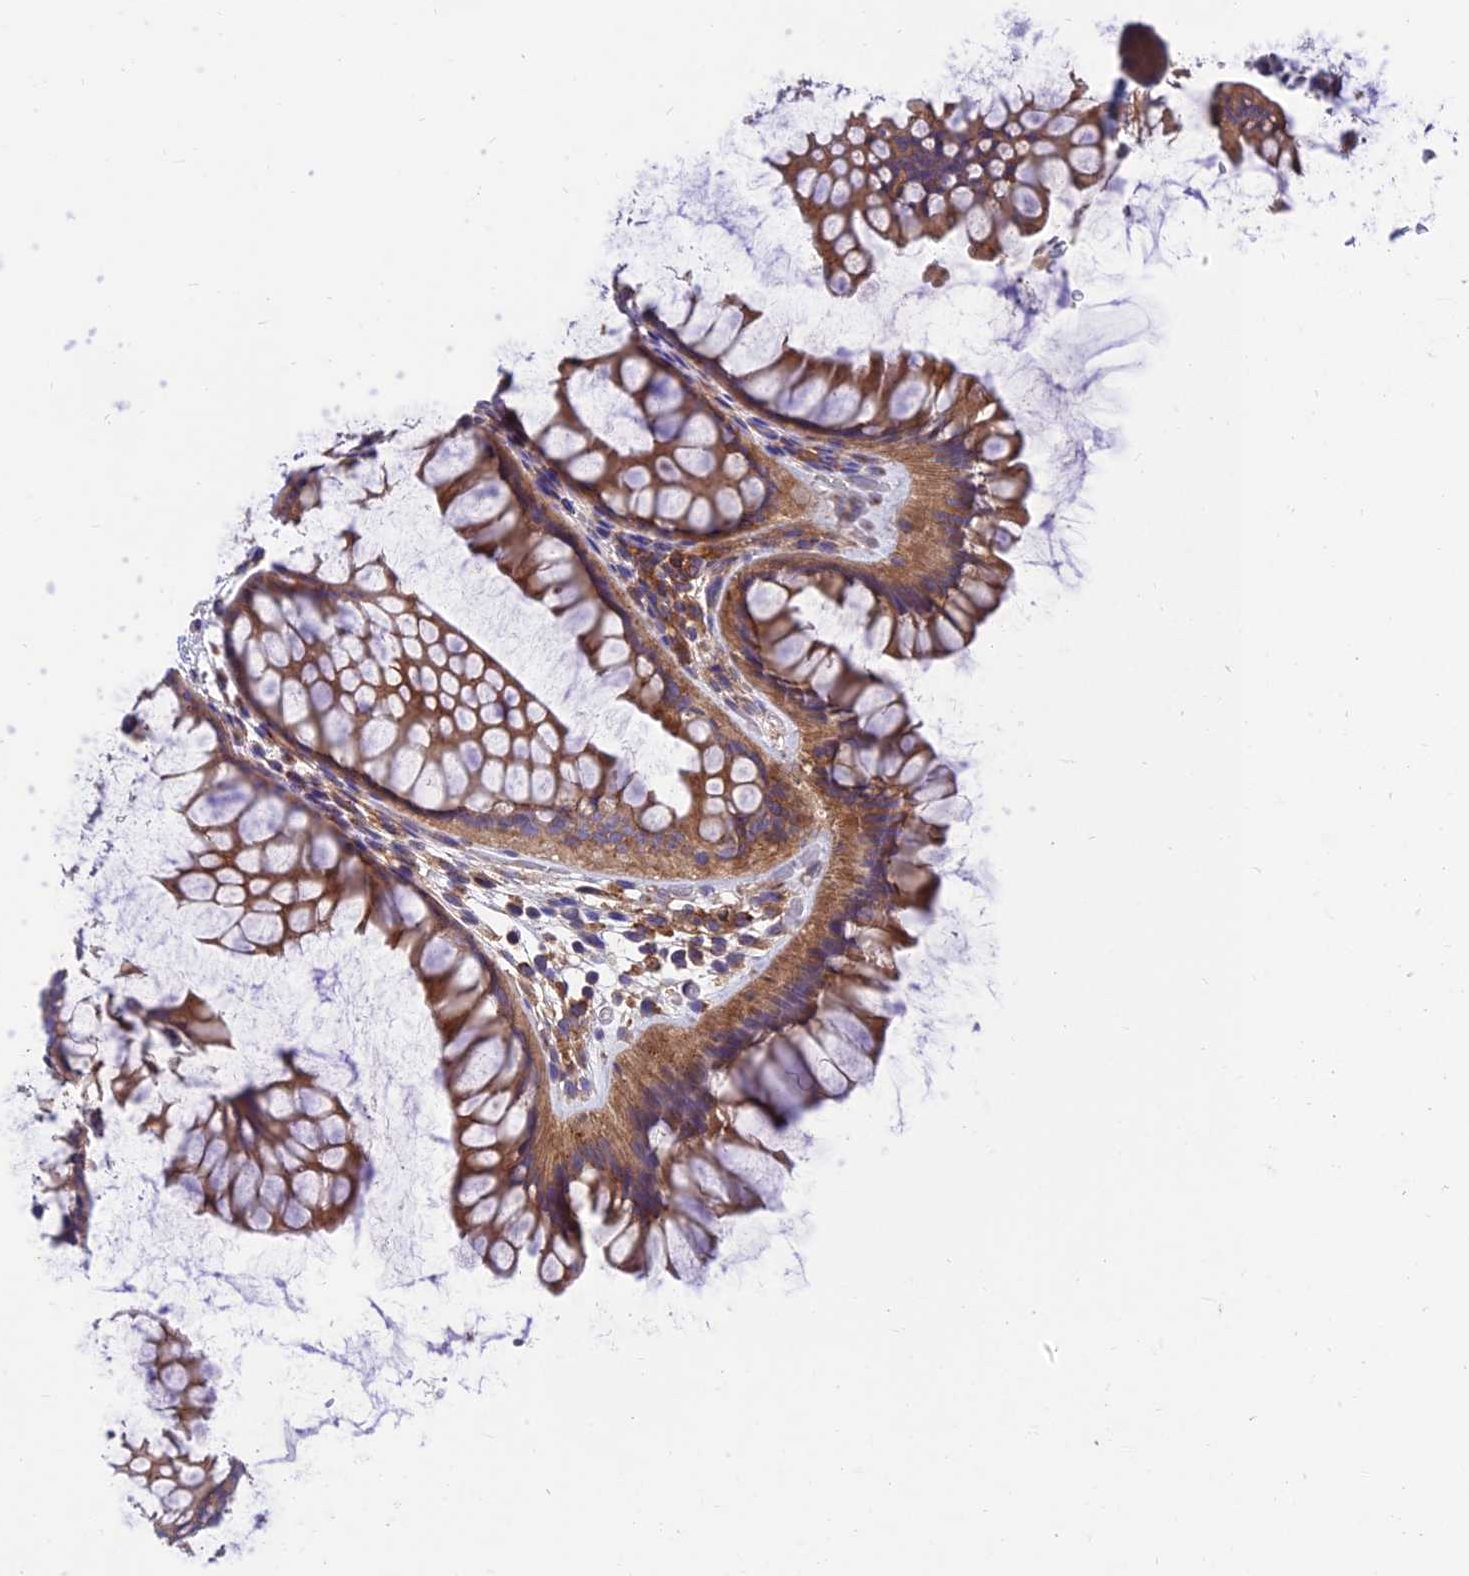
{"staining": {"intensity": "negative", "quantity": "none", "location": "none"}, "tissue": "colon", "cell_type": "Endothelial cells", "image_type": "normal", "snomed": [{"axis": "morphology", "description": "Normal tissue, NOS"}, {"axis": "topography", "description": "Colon"}], "caption": "High power microscopy photomicrograph of an immunohistochemistry (IHC) micrograph of normal colon, revealing no significant expression in endothelial cells.", "gene": "VPS16", "patient": {"sex": "female", "age": 82}}